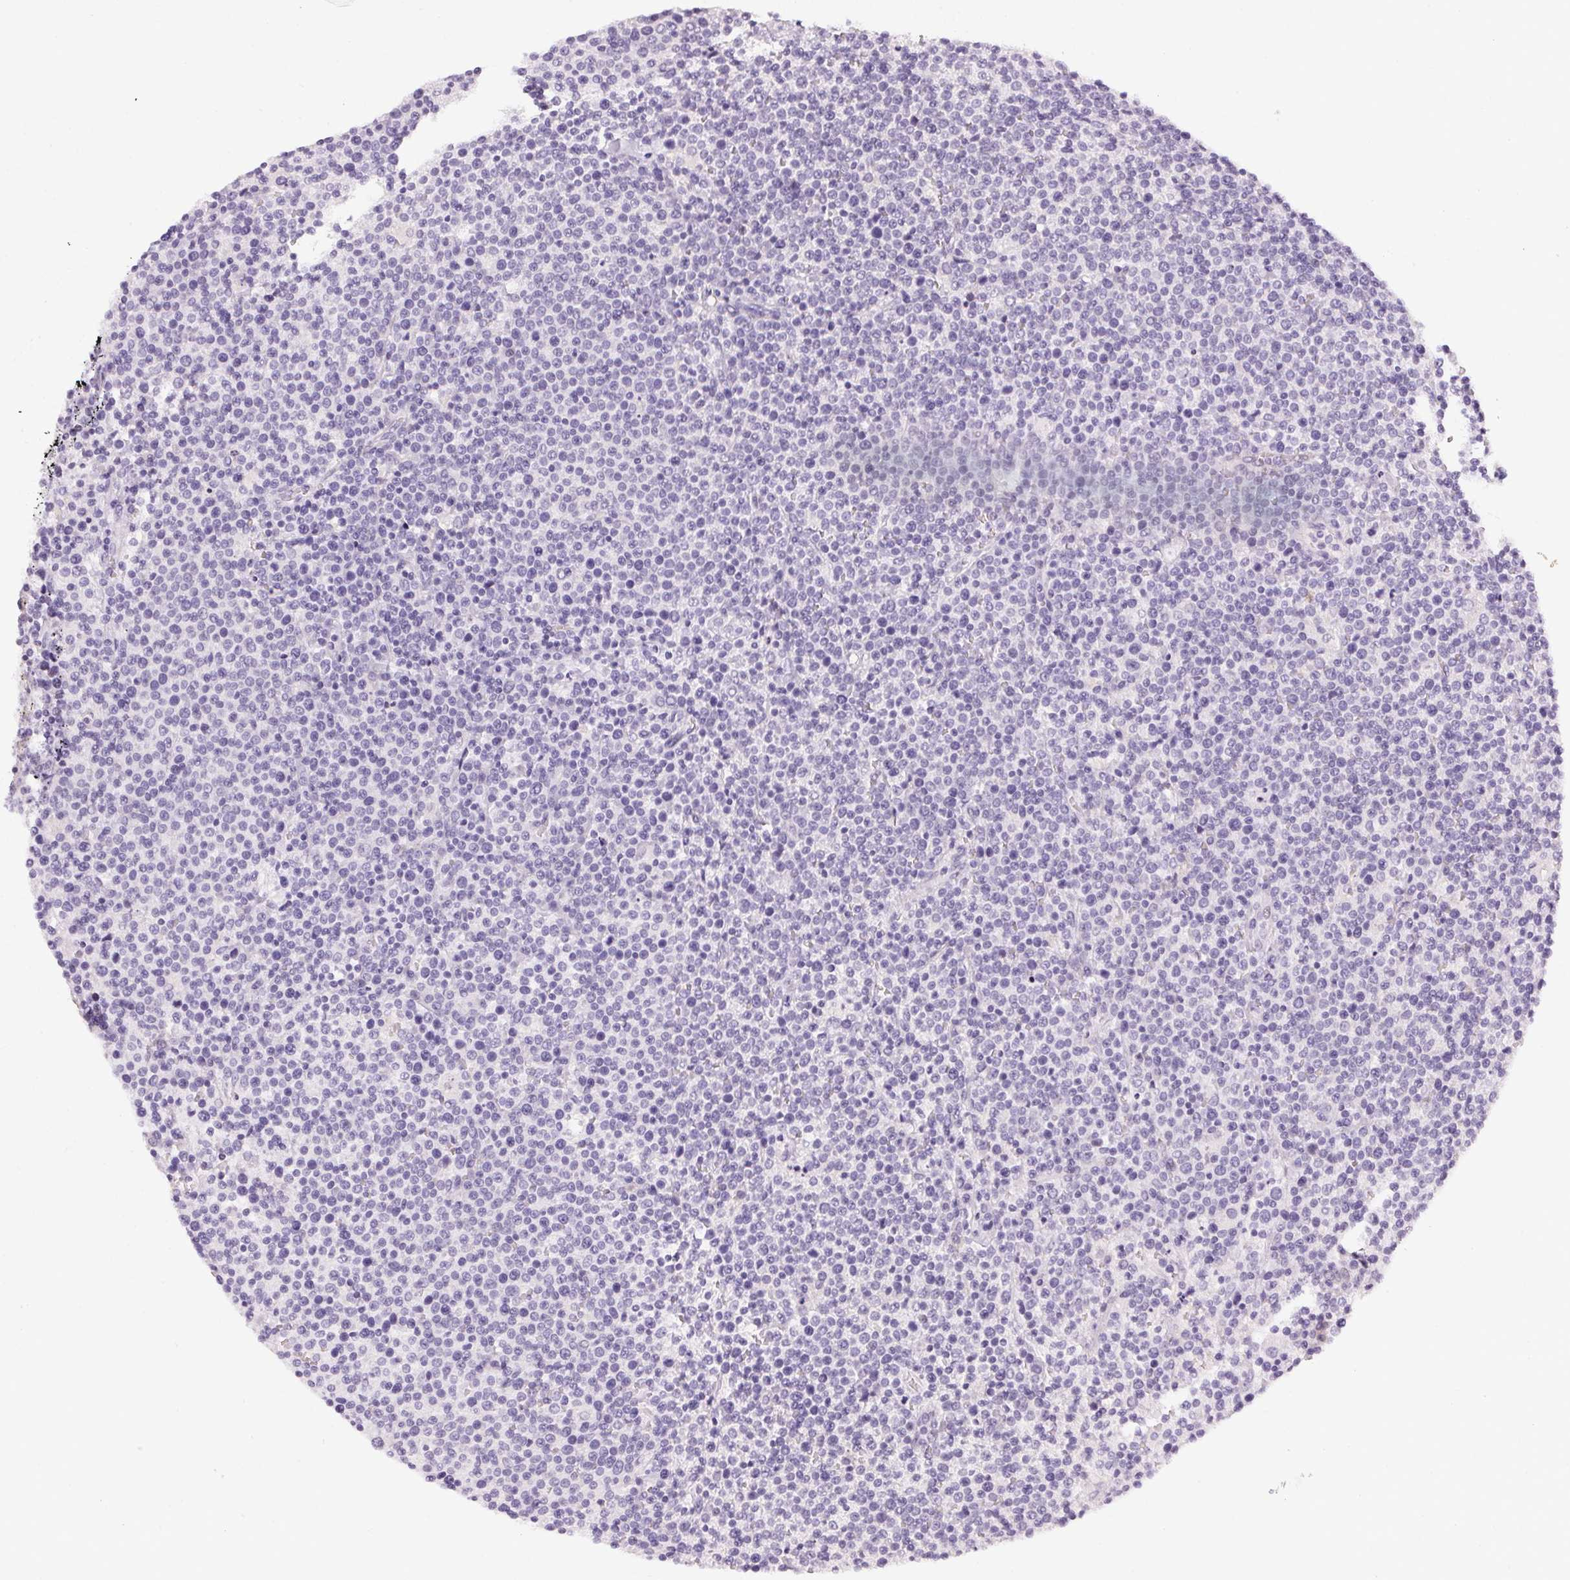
{"staining": {"intensity": "negative", "quantity": "none", "location": "none"}, "tissue": "lymphoma", "cell_type": "Tumor cells", "image_type": "cancer", "snomed": [{"axis": "morphology", "description": "Malignant lymphoma, non-Hodgkin's type, High grade"}, {"axis": "topography", "description": "Lymph node"}], "caption": "This histopathology image is of lymphoma stained with IHC to label a protein in brown with the nuclei are counter-stained blue. There is no expression in tumor cells.", "gene": "GSDMC", "patient": {"sex": "male", "age": 61}}